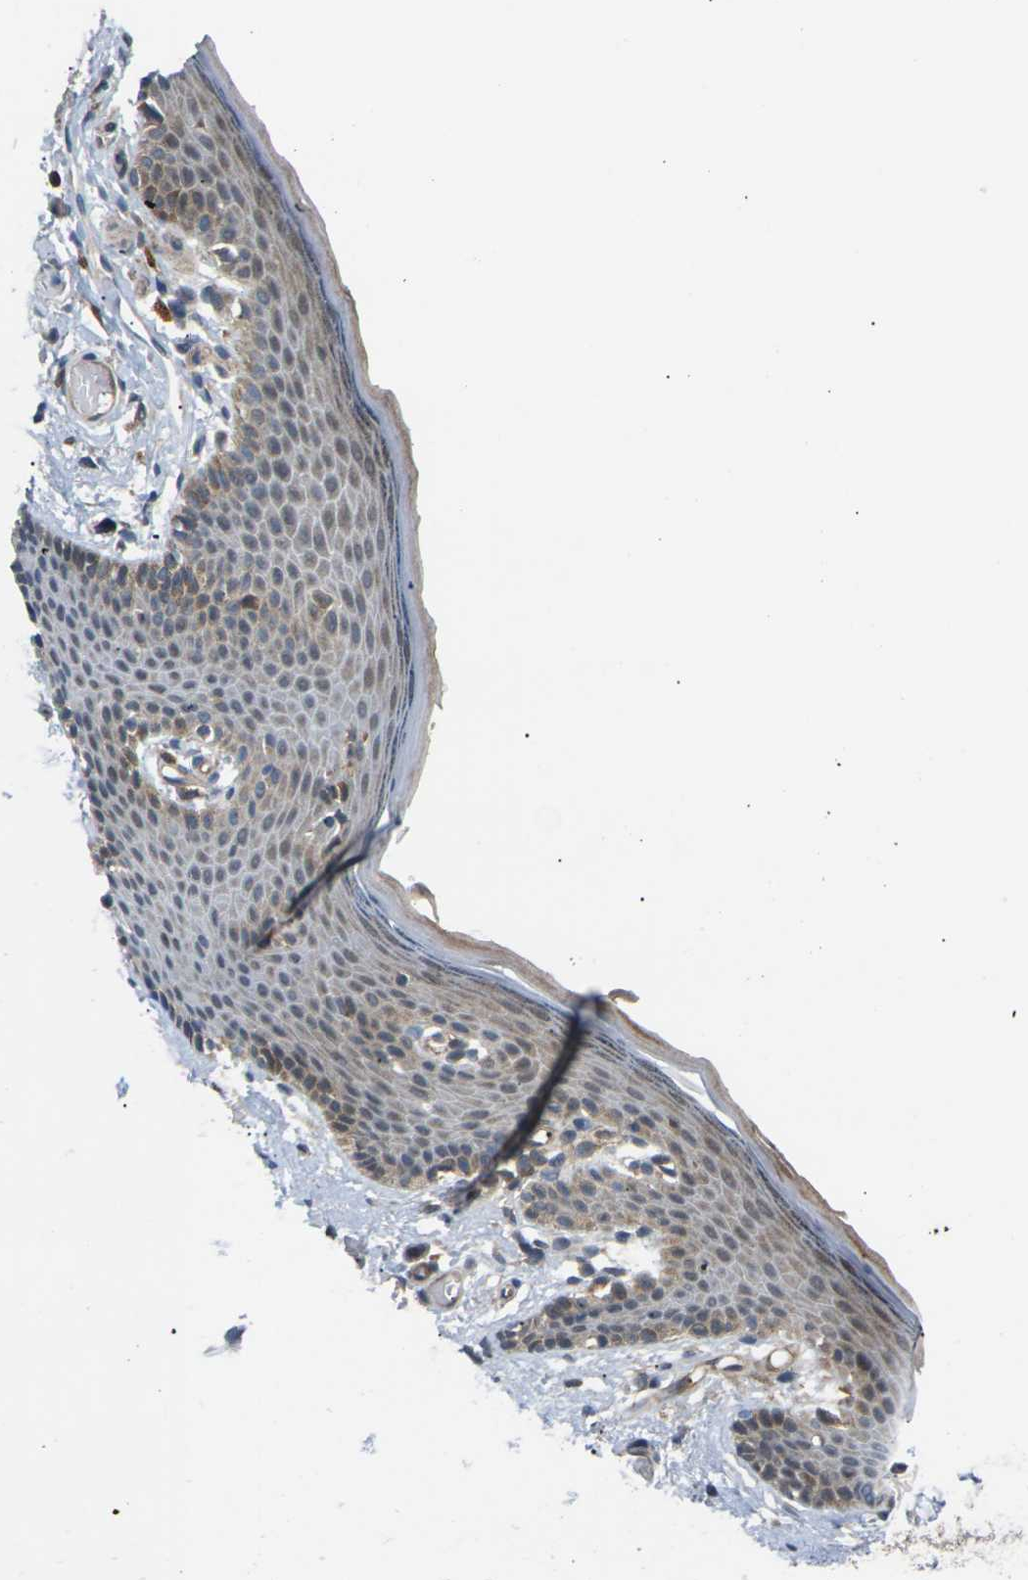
{"staining": {"intensity": "moderate", "quantity": "<25%", "location": "cytoplasmic/membranous"}, "tissue": "skin", "cell_type": "Epidermal cells", "image_type": "normal", "snomed": [{"axis": "morphology", "description": "Normal tissue, NOS"}, {"axis": "topography", "description": "Vulva"}], "caption": "This histopathology image reveals immunohistochemistry (IHC) staining of benign skin, with low moderate cytoplasmic/membranous expression in about <25% of epidermal cells.", "gene": "RPS6KA3", "patient": {"sex": "female", "age": 54}}